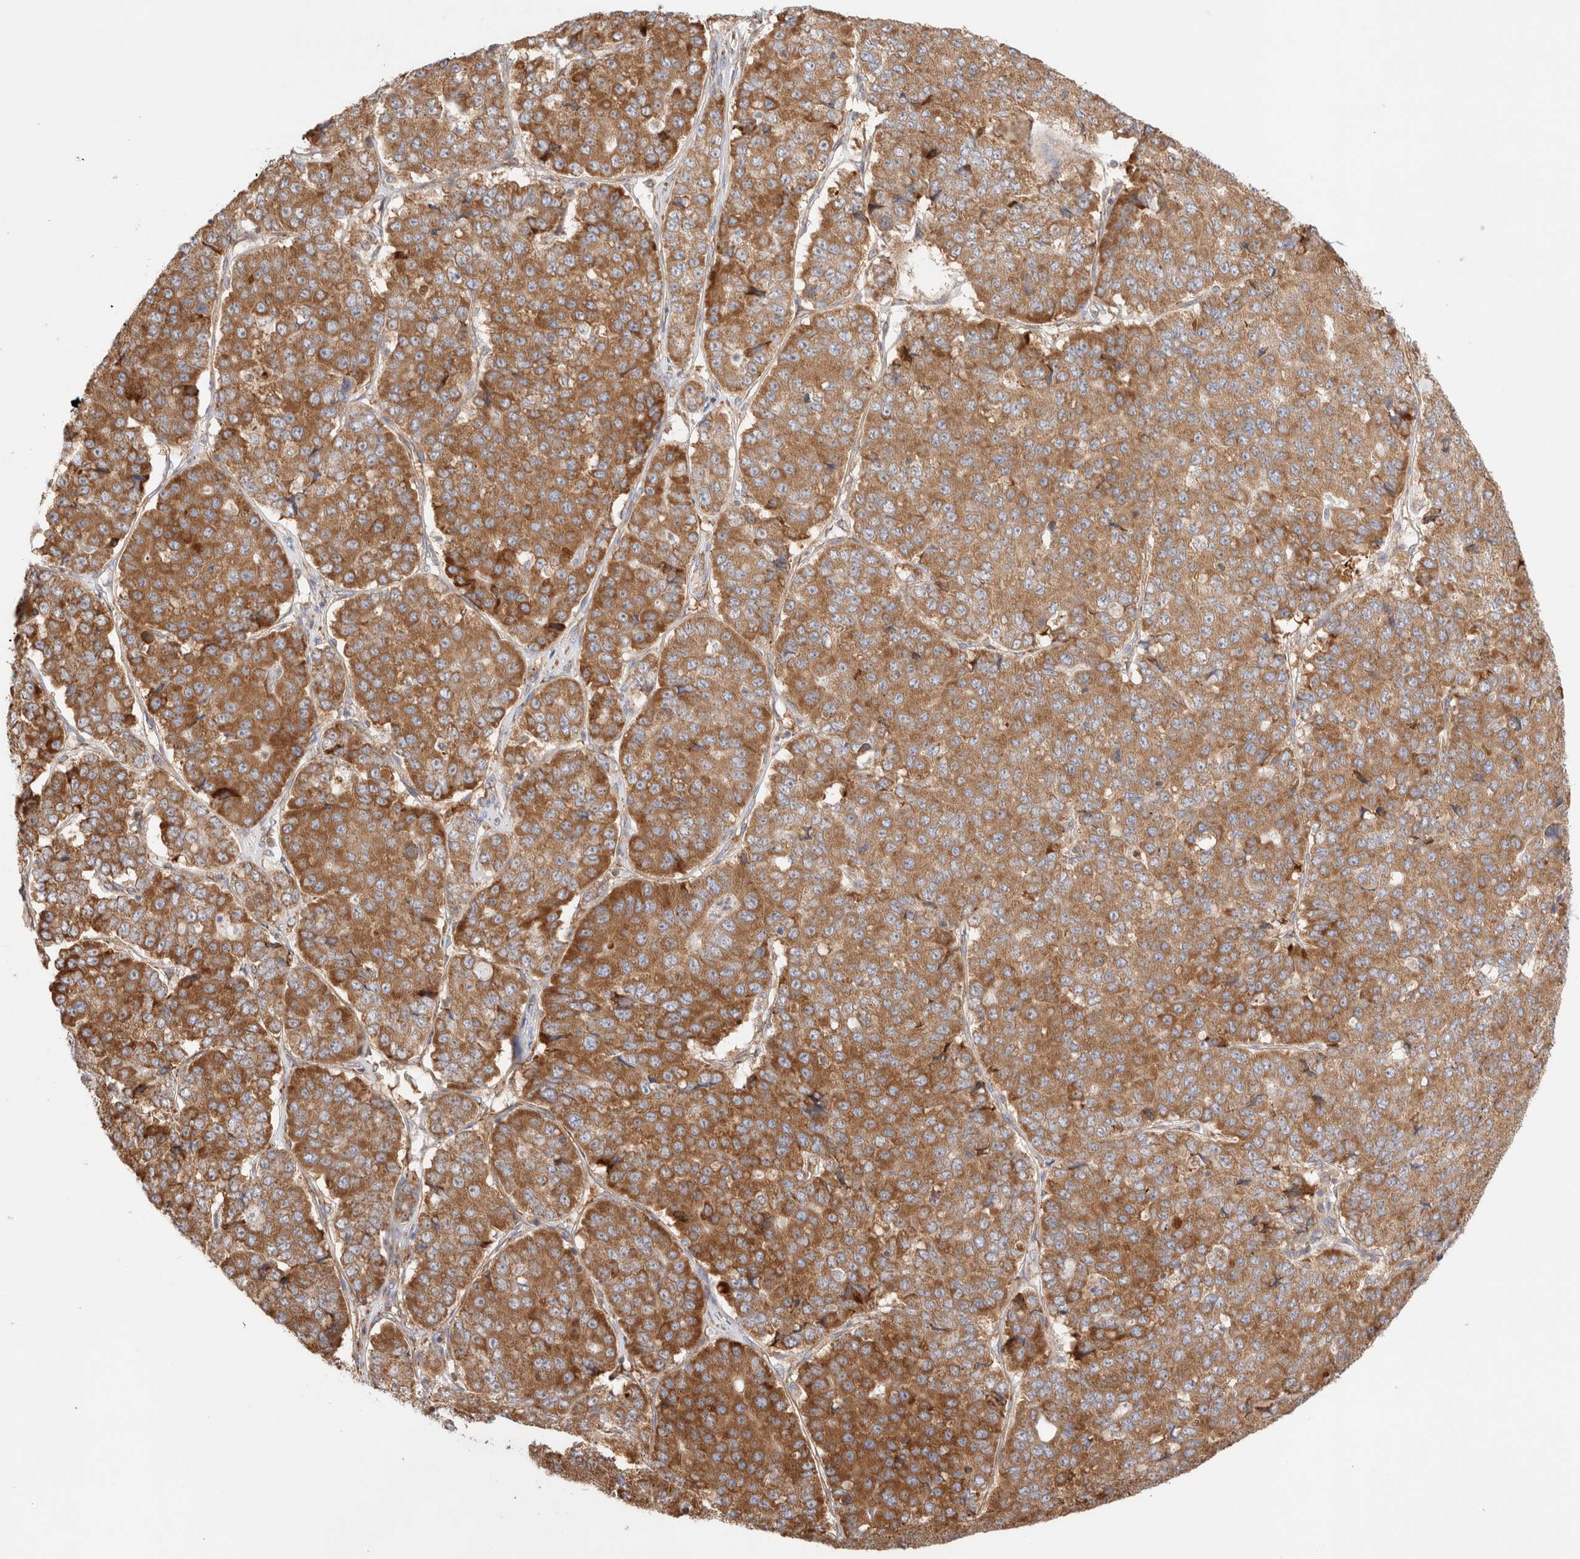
{"staining": {"intensity": "moderate", "quantity": ">75%", "location": "cytoplasmic/membranous"}, "tissue": "pancreatic cancer", "cell_type": "Tumor cells", "image_type": "cancer", "snomed": [{"axis": "morphology", "description": "Adenocarcinoma, NOS"}, {"axis": "topography", "description": "Pancreas"}], "caption": "Immunohistochemistry photomicrograph of human pancreatic cancer (adenocarcinoma) stained for a protein (brown), which reveals medium levels of moderate cytoplasmic/membranous staining in approximately >75% of tumor cells.", "gene": "UTS2B", "patient": {"sex": "male", "age": 50}}